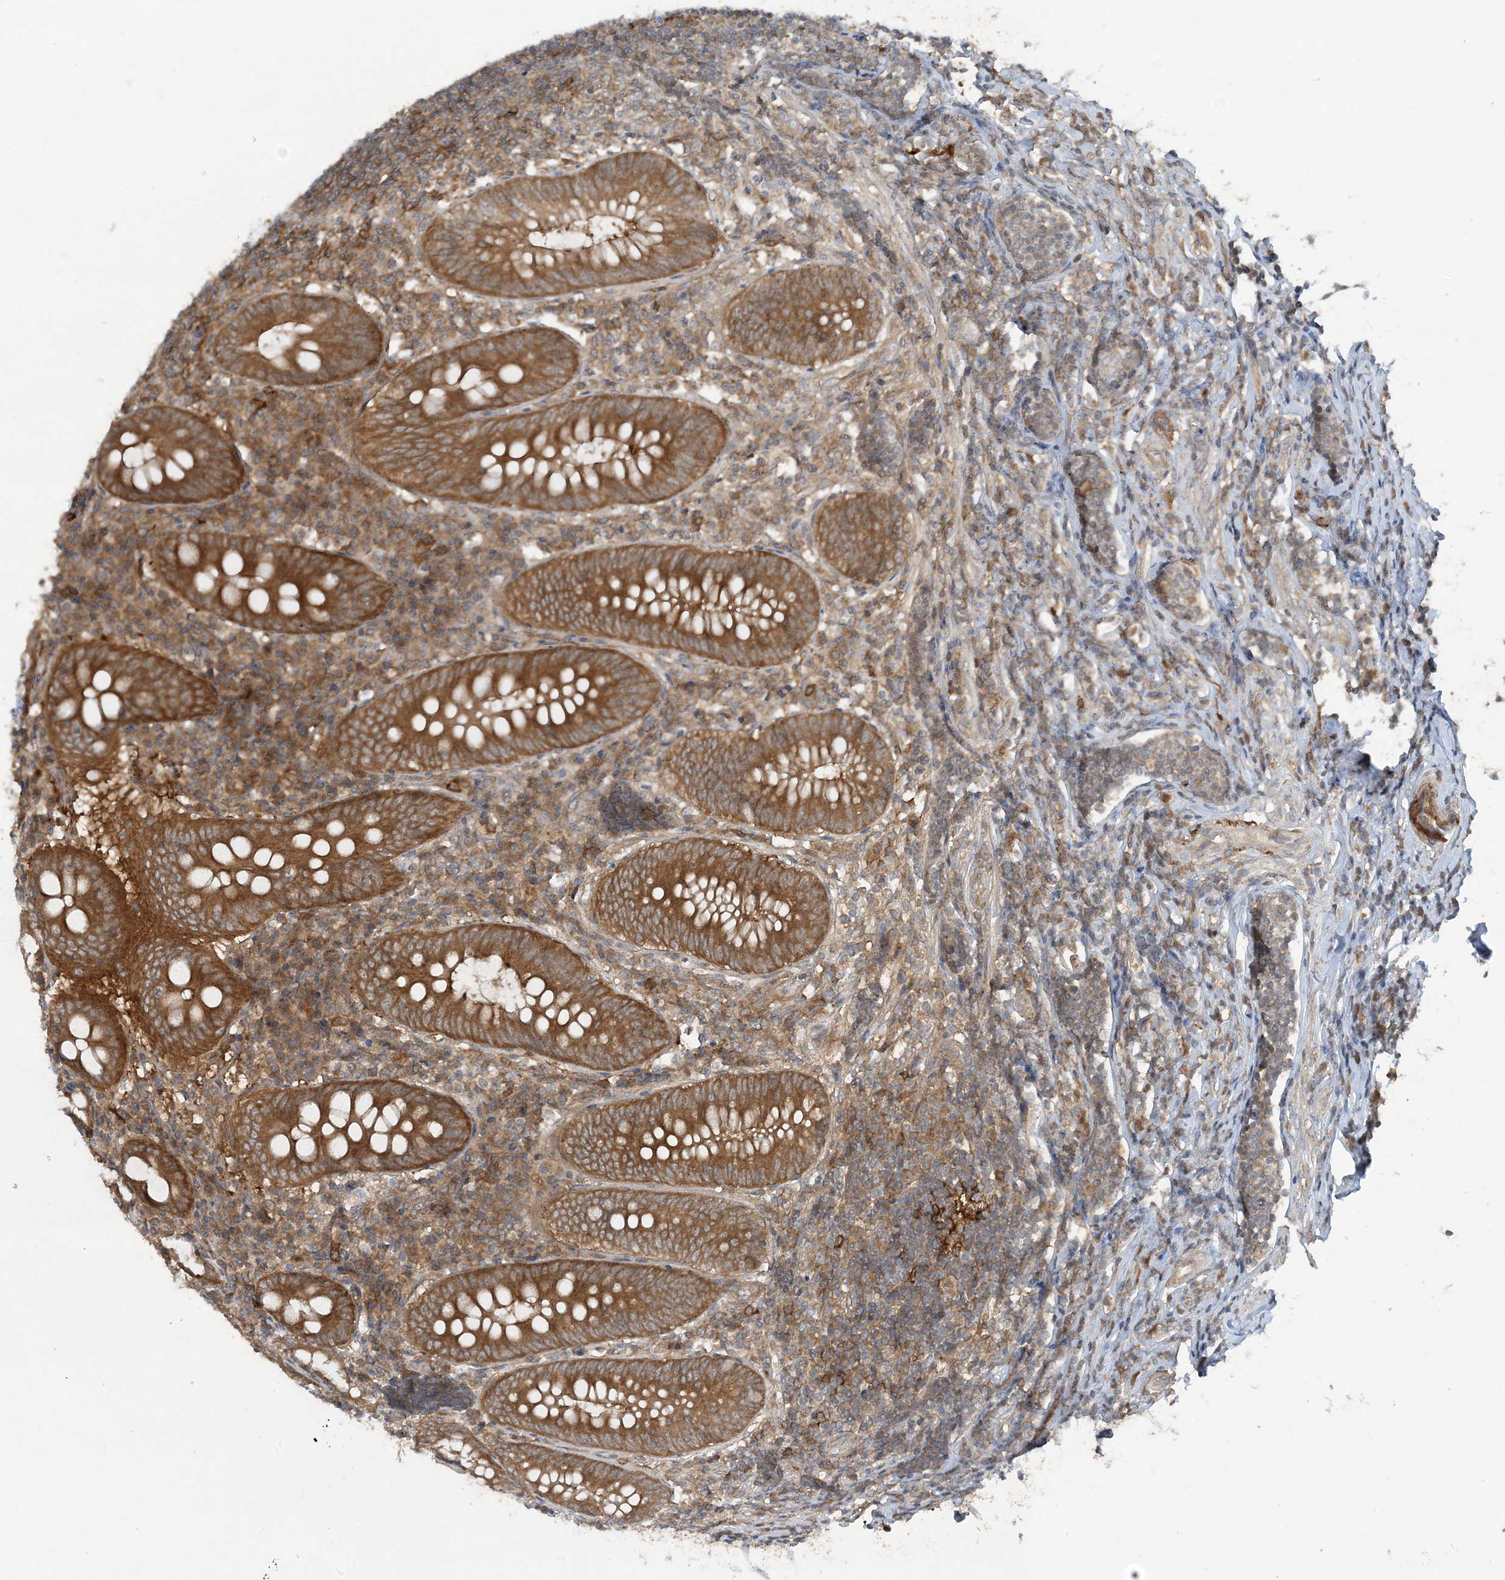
{"staining": {"intensity": "strong", "quantity": ">75%", "location": "cytoplasmic/membranous"}, "tissue": "appendix", "cell_type": "Glandular cells", "image_type": "normal", "snomed": [{"axis": "morphology", "description": "Normal tissue, NOS"}, {"axis": "topography", "description": "Appendix"}], "caption": "Appendix stained for a protein exhibits strong cytoplasmic/membranous positivity in glandular cells. (Stains: DAB (3,3'-diaminobenzidine) in brown, nuclei in blue, Microscopy: brightfield microscopy at high magnification).", "gene": "STAM2", "patient": {"sex": "female", "age": 54}}